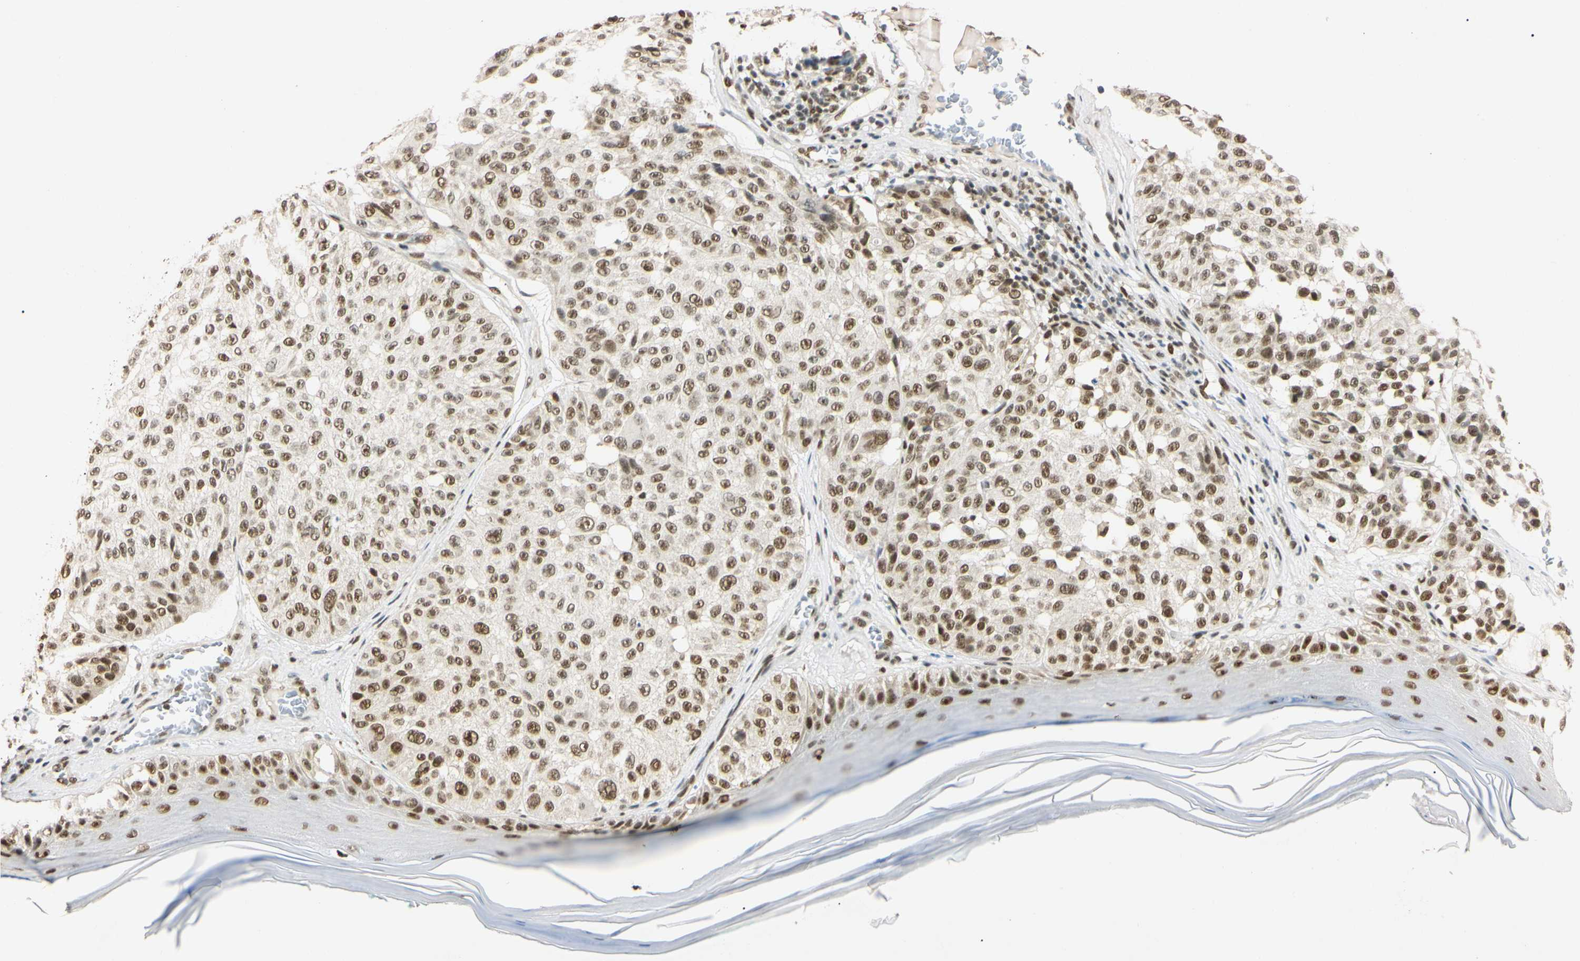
{"staining": {"intensity": "moderate", "quantity": ">75%", "location": "nuclear"}, "tissue": "melanoma", "cell_type": "Tumor cells", "image_type": "cancer", "snomed": [{"axis": "morphology", "description": "Malignant melanoma, NOS"}, {"axis": "topography", "description": "Skin"}], "caption": "Immunohistochemistry (IHC) (DAB (3,3'-diaminobenzidine)) staining of malignant melanoma exhibits moderate nuclear protein expression in about >75% of tumor cells.", "gene": "SMARCA5", "patient": {"sex": "female", "age": 46}}